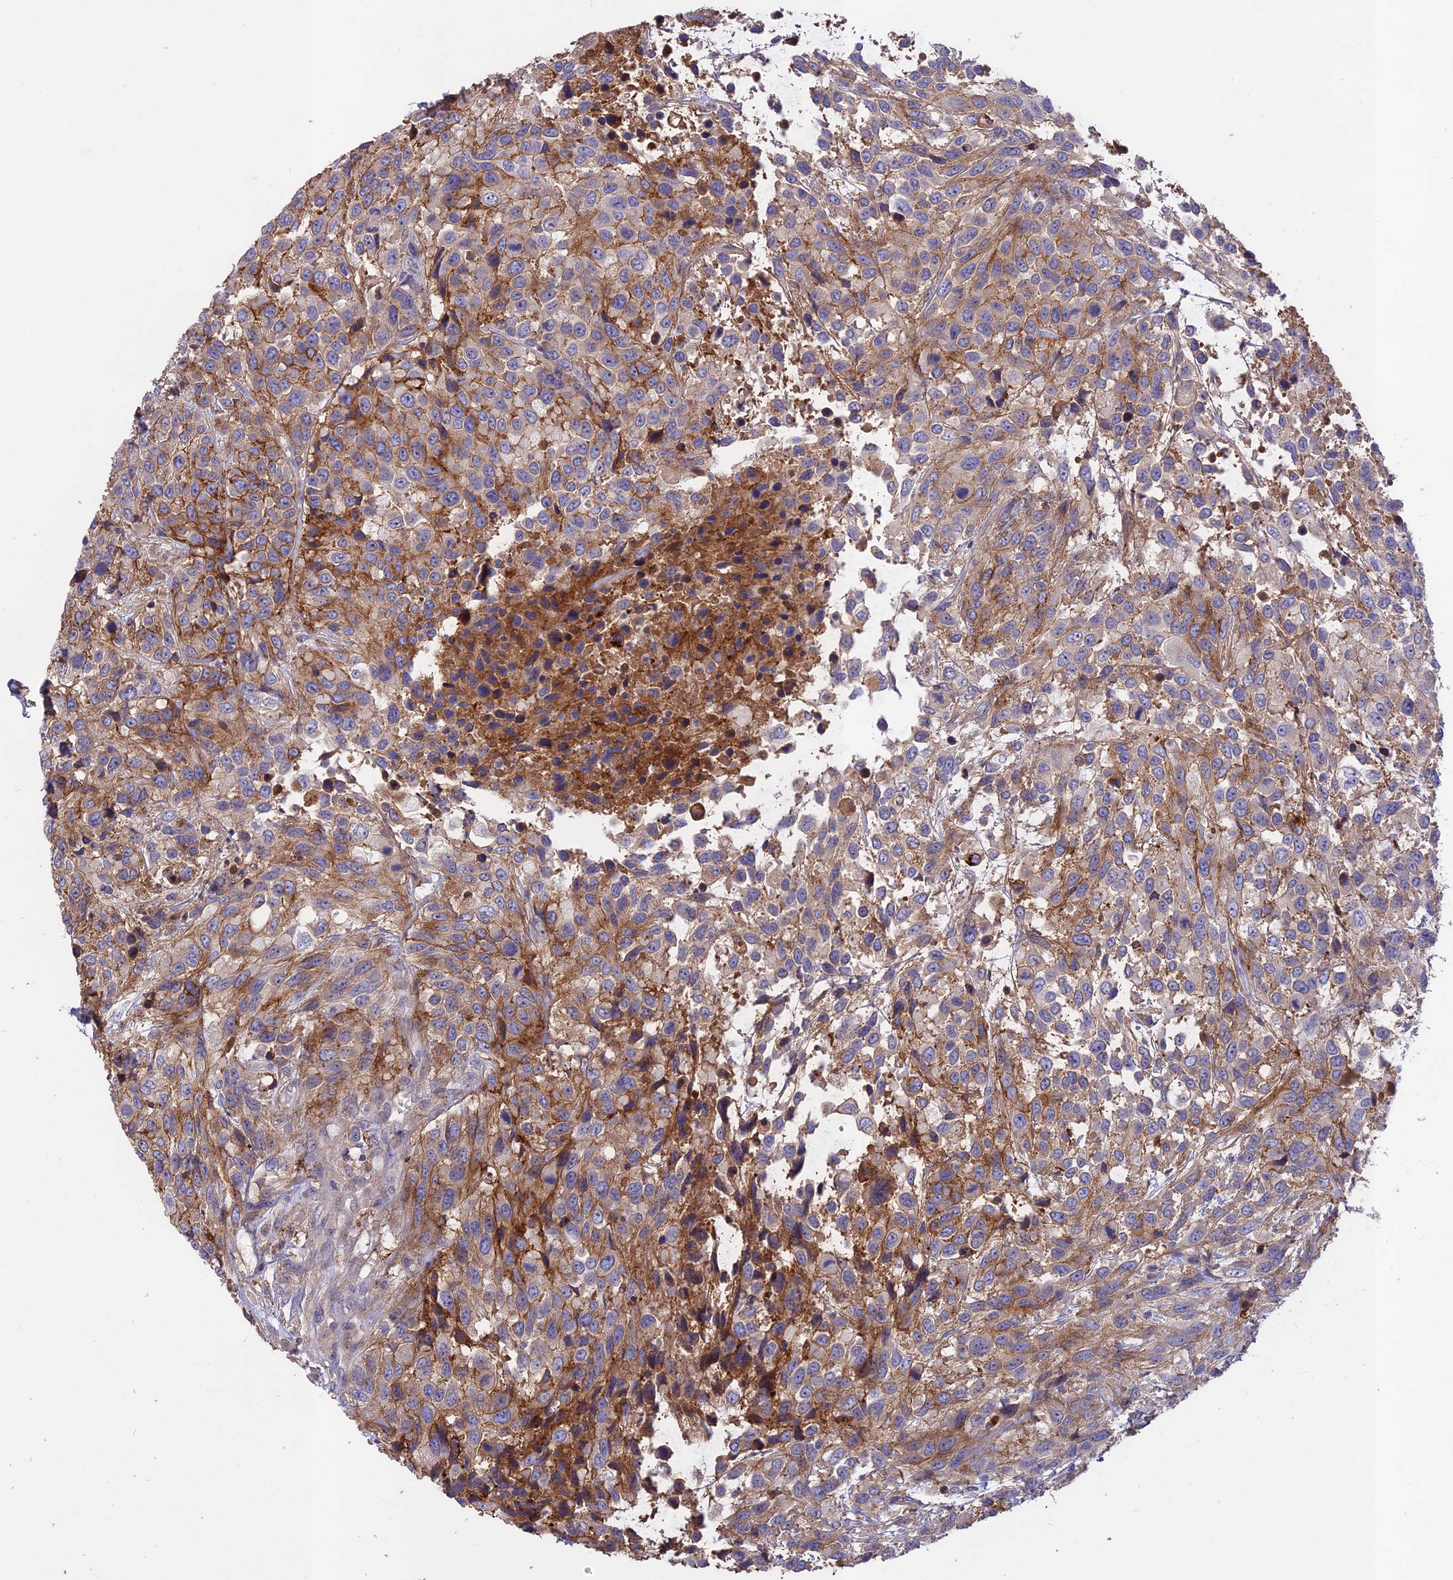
{"staining": {"intensity": "moderate", "quantity": "25%-75%", "location": "cytoplasmic/membranous"}, "tissue": "urothelial cancer", "cell_type": "Tumor cells", "image_type": "cancer", "snomed": [{"axis": "morphology", "description": "Urothelial carcinoma, High grade"}, {"axis": "topography", "description": "Urinary bladder"}], "caption": "There is medium levels of moderate cytoplasmic/membranous expression in tumor cells of urothelial carcinoma (high-grade), as demonstrated by immunohistochemical staining (brown color).", "gene": "ADO", "patient": {"sex": "female", "age": 70}}